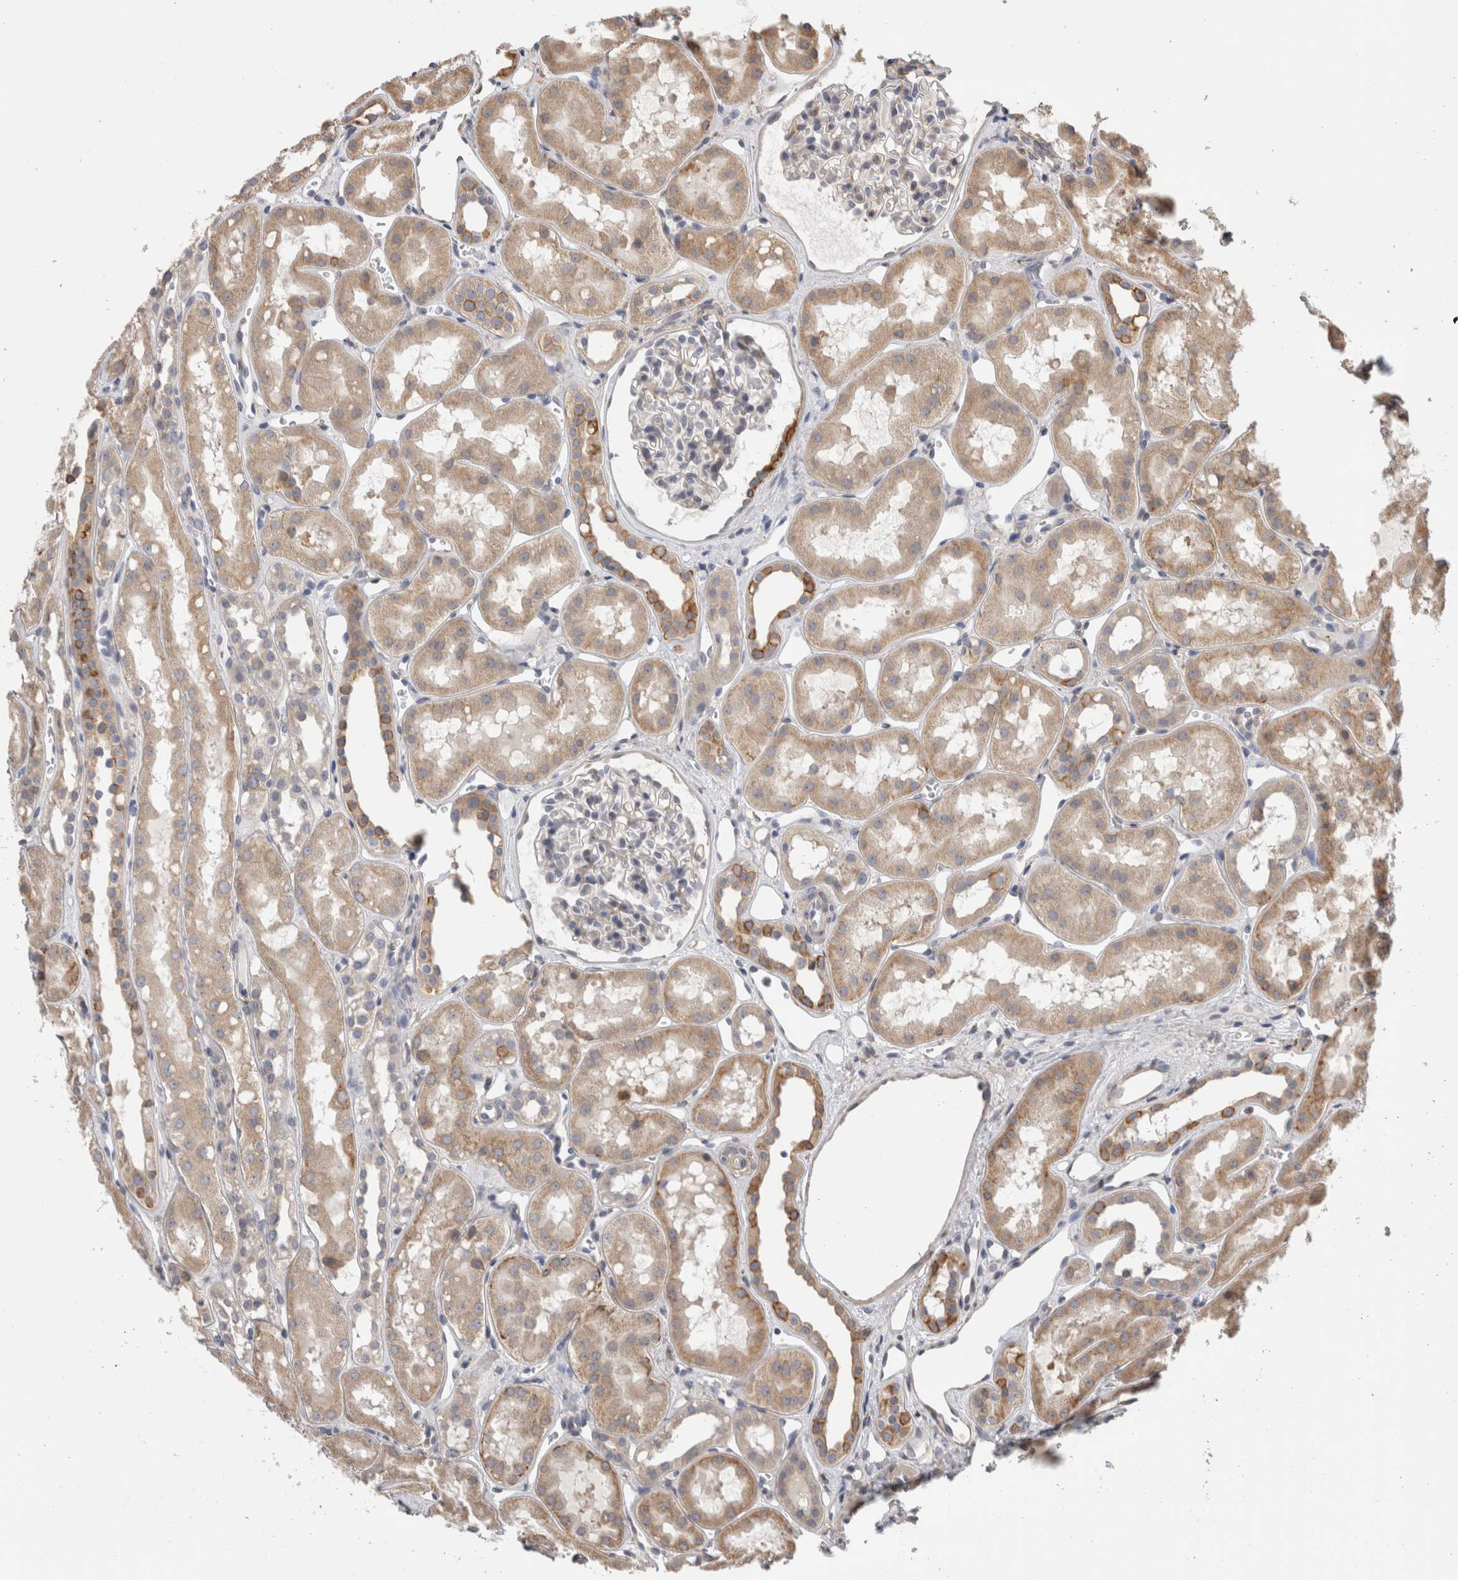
{"staining": {"intensity": "weak", "quantity": "<25%", "location": "cytoplasmic/membranous"}, "tissue": "kidney", "cell_type": "Cells in glomeruli", "image_type": "normal", "snomed": [{"axis": "morphology", "description": "Normal tissue, NOS"}, {"axis": "topography", "description": "Kidney"}], "caption": "Histopathology image shows no significant protein expression in cells in glomeruli of benign kidney. Brightfield microscopy of IHC stained with DAB (brown) and hematoxylin (blue), captured at high magnification.", "gene": "SMAP2", "patient": {"sex": "male", "age": 16}}